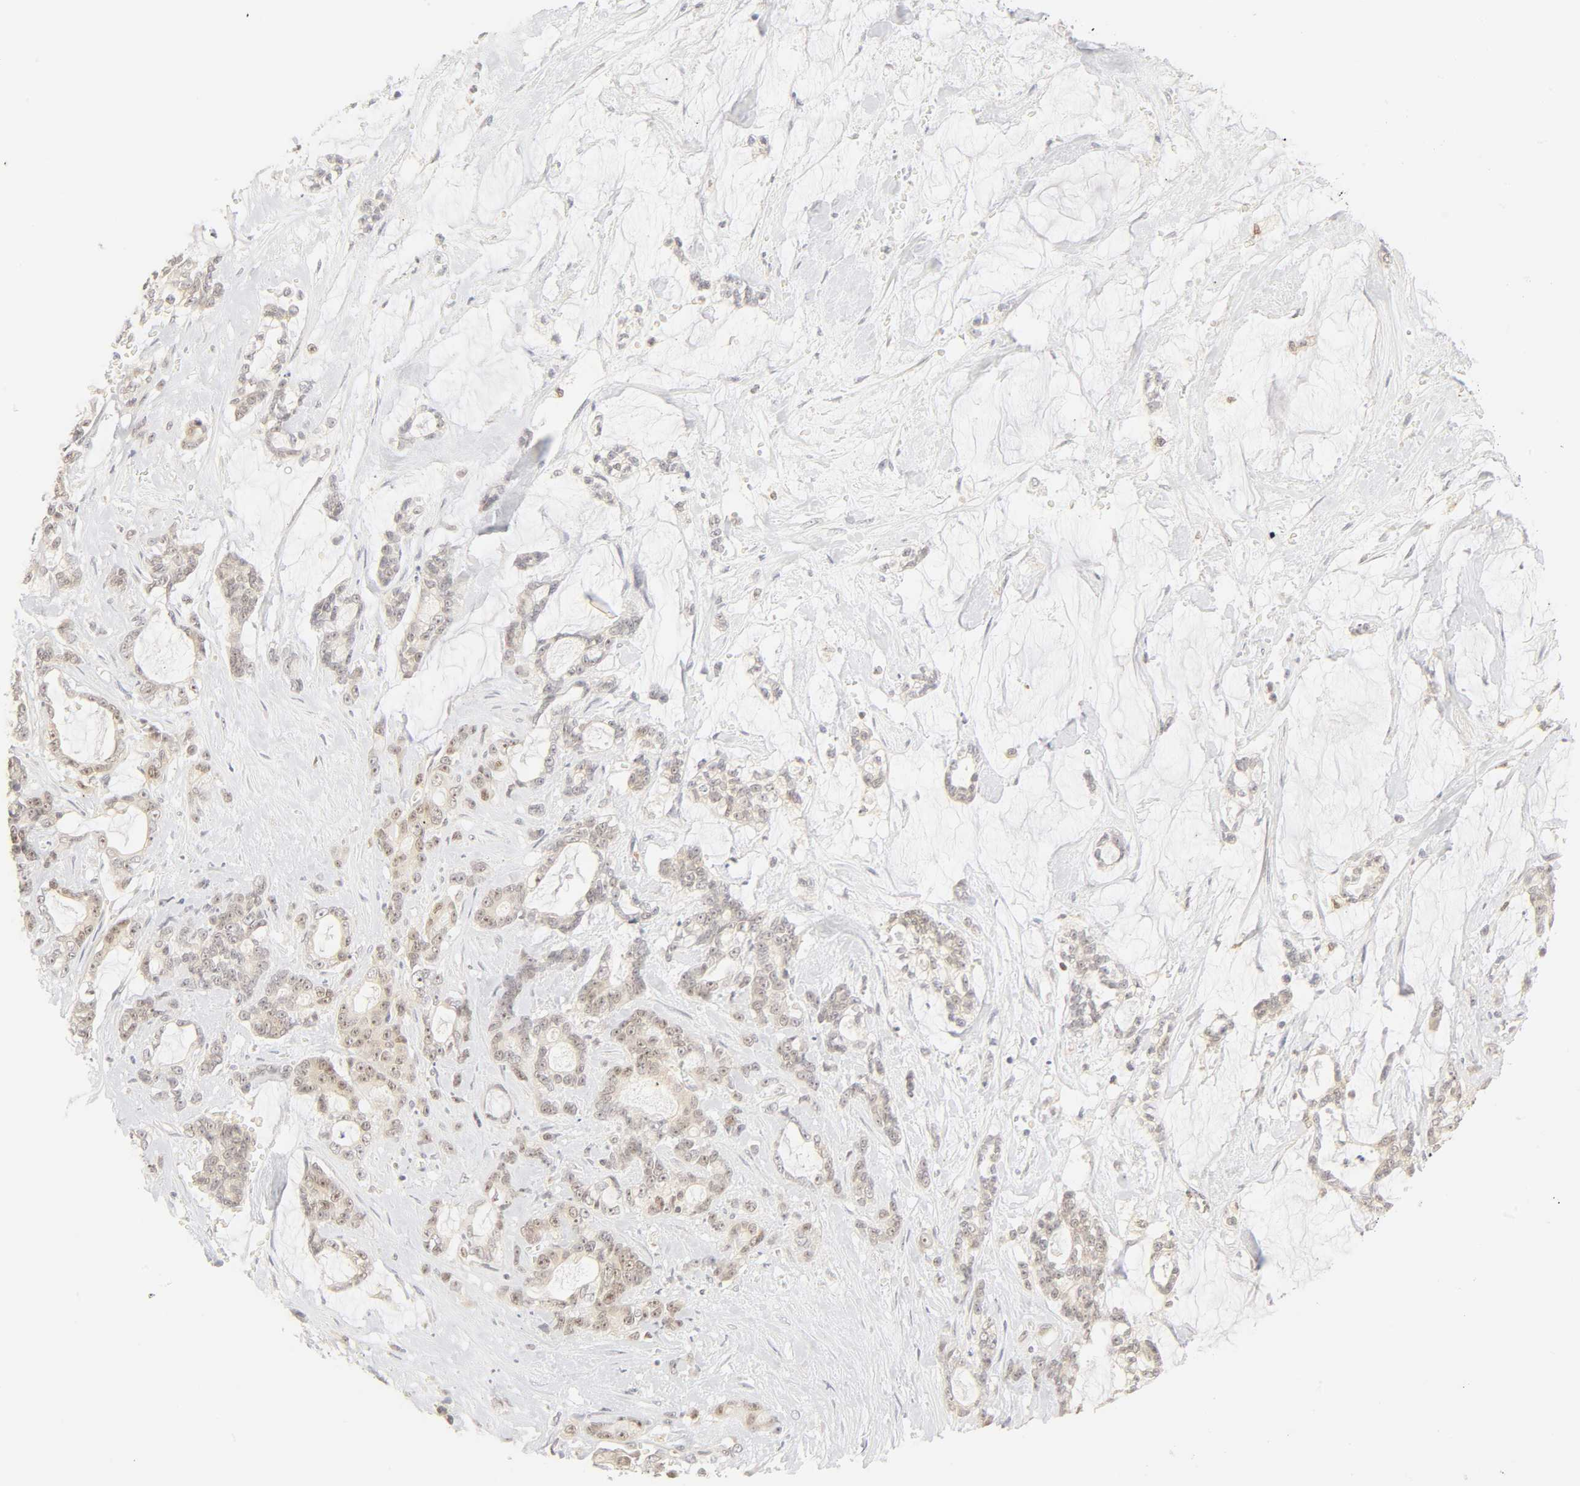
{"staining": {"intensity": "weak", "quantity": "25%-75%", "location": "cytoplasmic/membranous,nuclear"}, "tissue": "pancreatic cancer", "cell_type": "Tumor cells", "image_type": "cancer", "snomed": [{"axis": "morphology", "description": "Adenocarcinoma, NOS"}, {"axis": "topography", "description": "Pancreas"}], "caption": "Protein positivity by IHC demonstrates weak cytoplasmic/membranous and nuclear expression in about 25%-75% of tumor cells in pancreatic adenocarcinoma.", "gene": "KIF2A", "patient": {"sex": "female", "age": 73}}